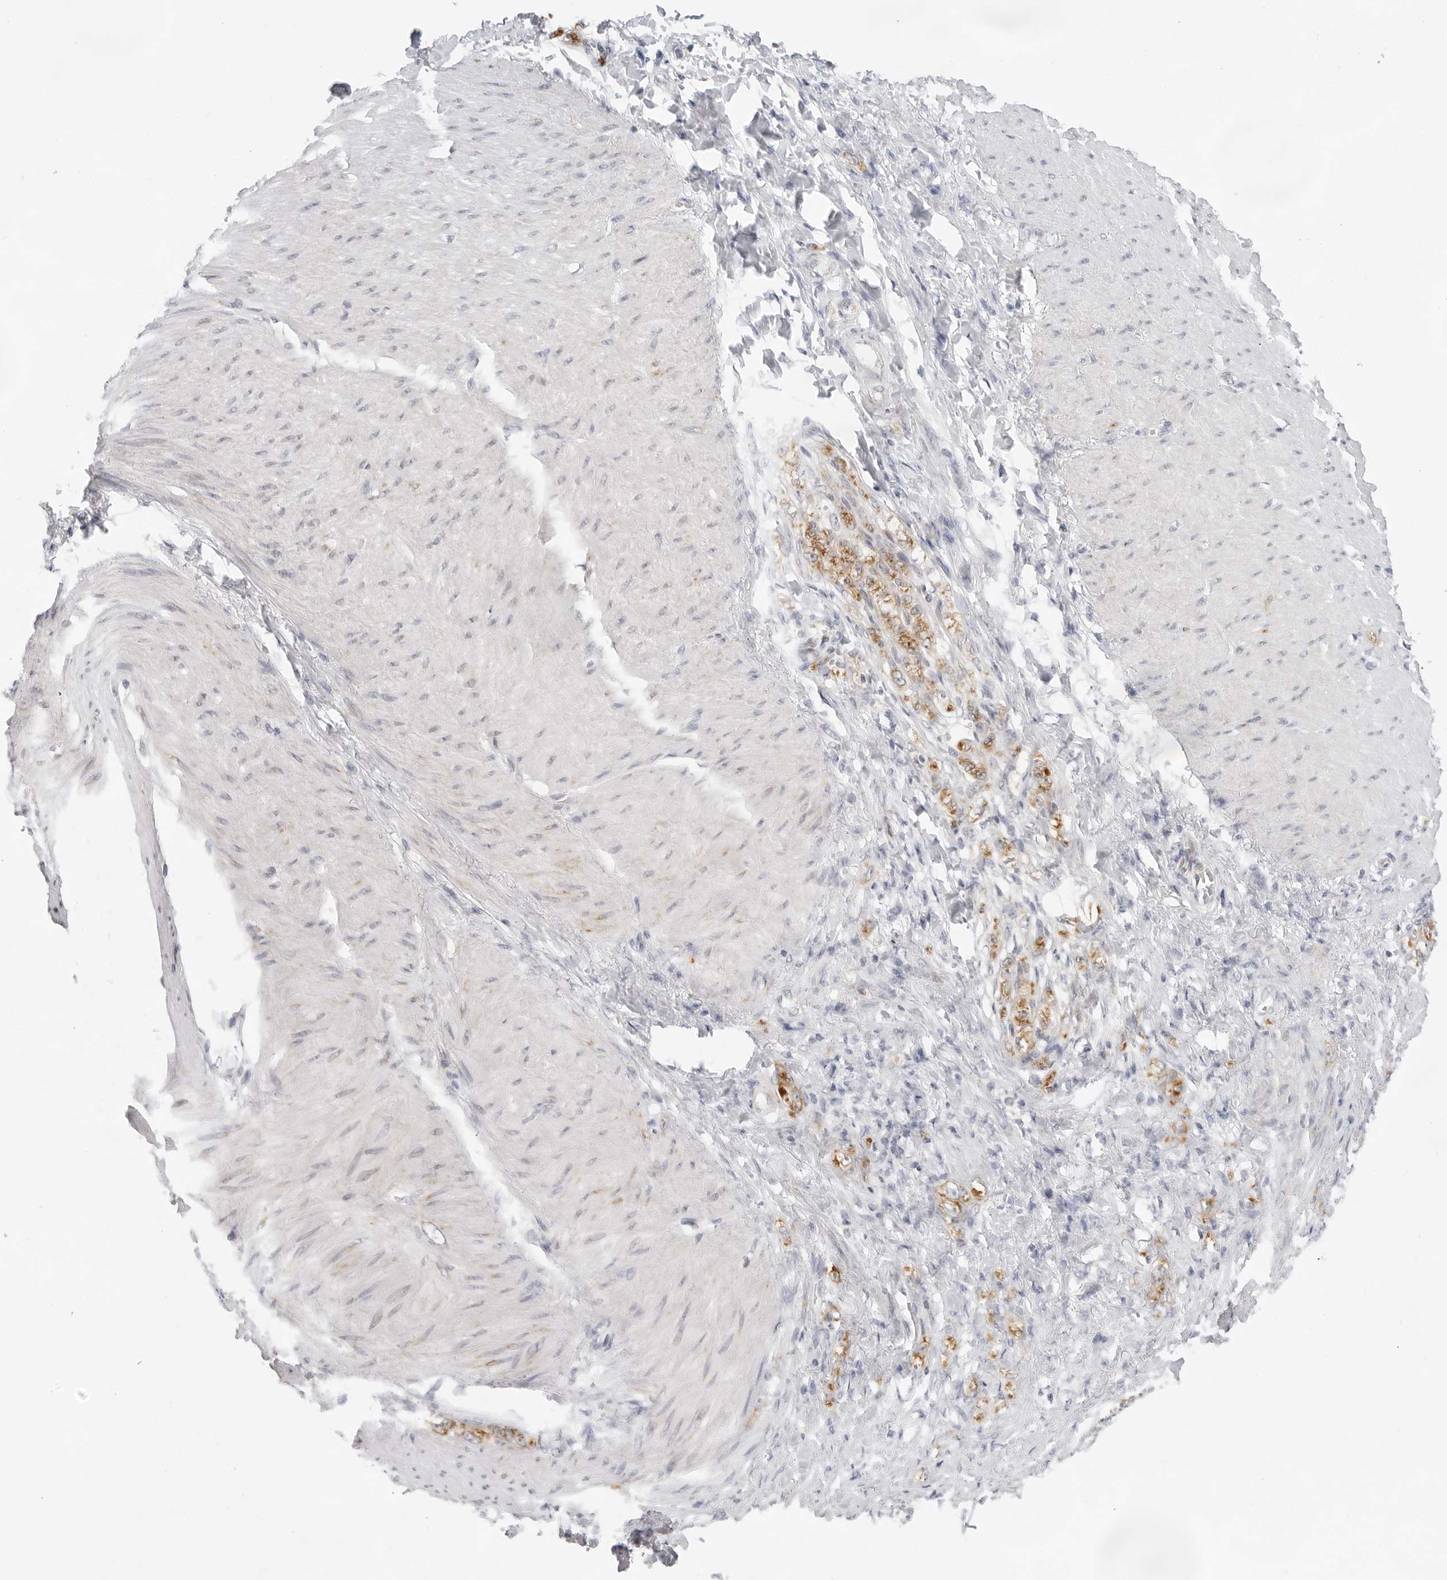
{"staining": {"intensity": "strong", "quantity": ">75%", "location": "cytoplasmic/membranous"}, "tissue": "stomach cancer", "cell_type": "Tumor cells", "image_type": "cancer", "snomed": [{"axis": "morphology", "description": "Normal tissue, NOS"}, {"axis": "morphology", "description": "Adenocarcinoma, NOS"}, {"axis": "topography", "description": "Stomach"}], "caption": "Protein analysis of stomach cancer tissue demonstrates strong cytoplasmic/membranous expression in approximately >75% of tumor cells. (brown staining indicates protein expression, while blue staining denotes nuclei).", "gene": "CIART", "patient": {"sex": "male", "age": 82}}